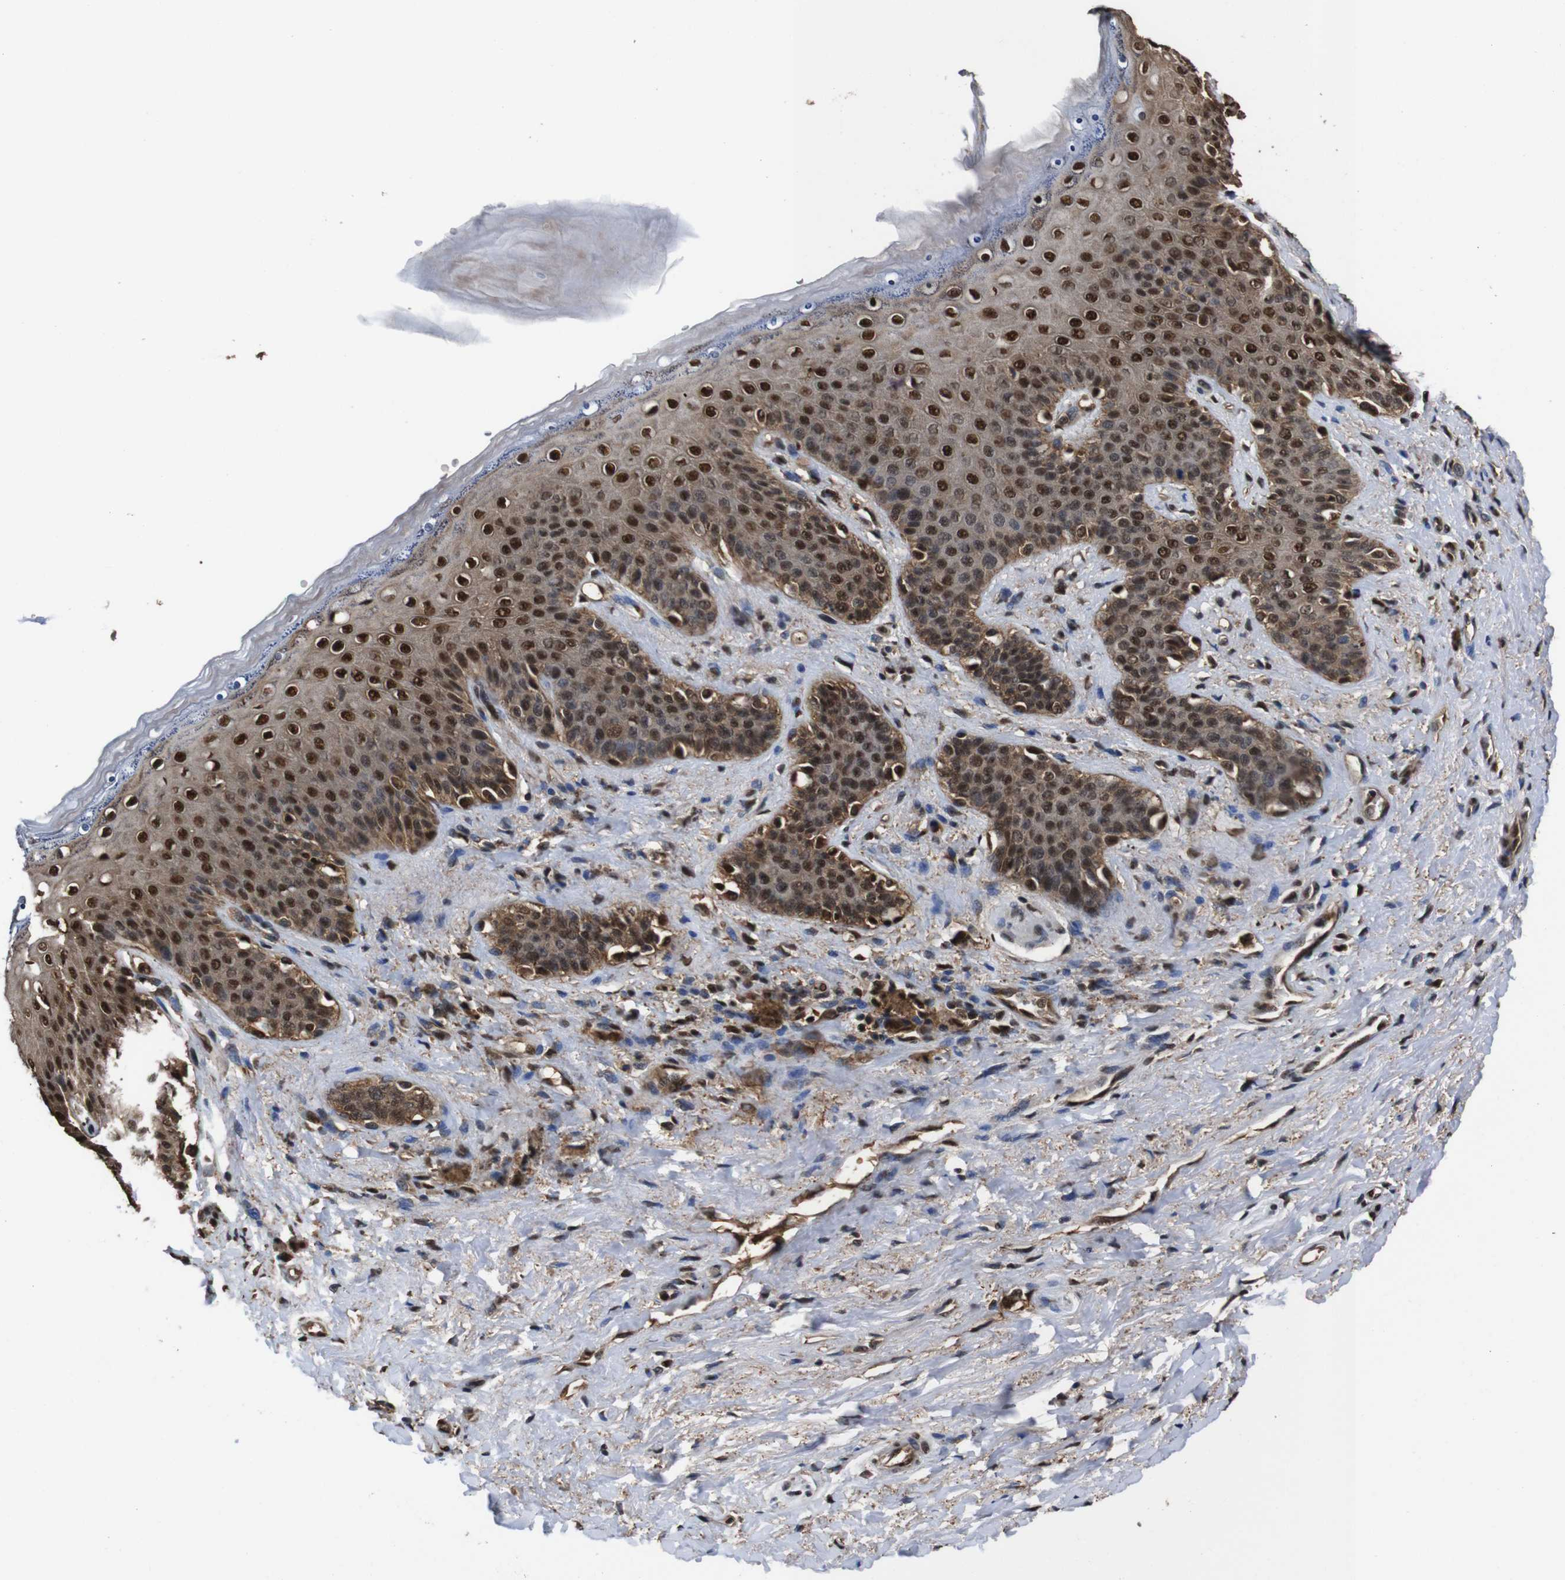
{"staining": {"intensity": "moderate", "quantity": ">75%", "location": "cytoplasmic/membranous,nuclear"}, "tissue": "skin", "cell_type": "Epidermal cells", "image_type": "normal", "snomed": [{"axis": "morphology", "description": "Normal tissue, NOS"}, {"axis": "topography", "description": "Anal"}], "caption": "Normal skin displays moderate cytoplasmic/membranous,nuclear expression in about >75% of epidermal cells.", "gene": "VCP", "patient": {"sex": "female", "age": 46}}